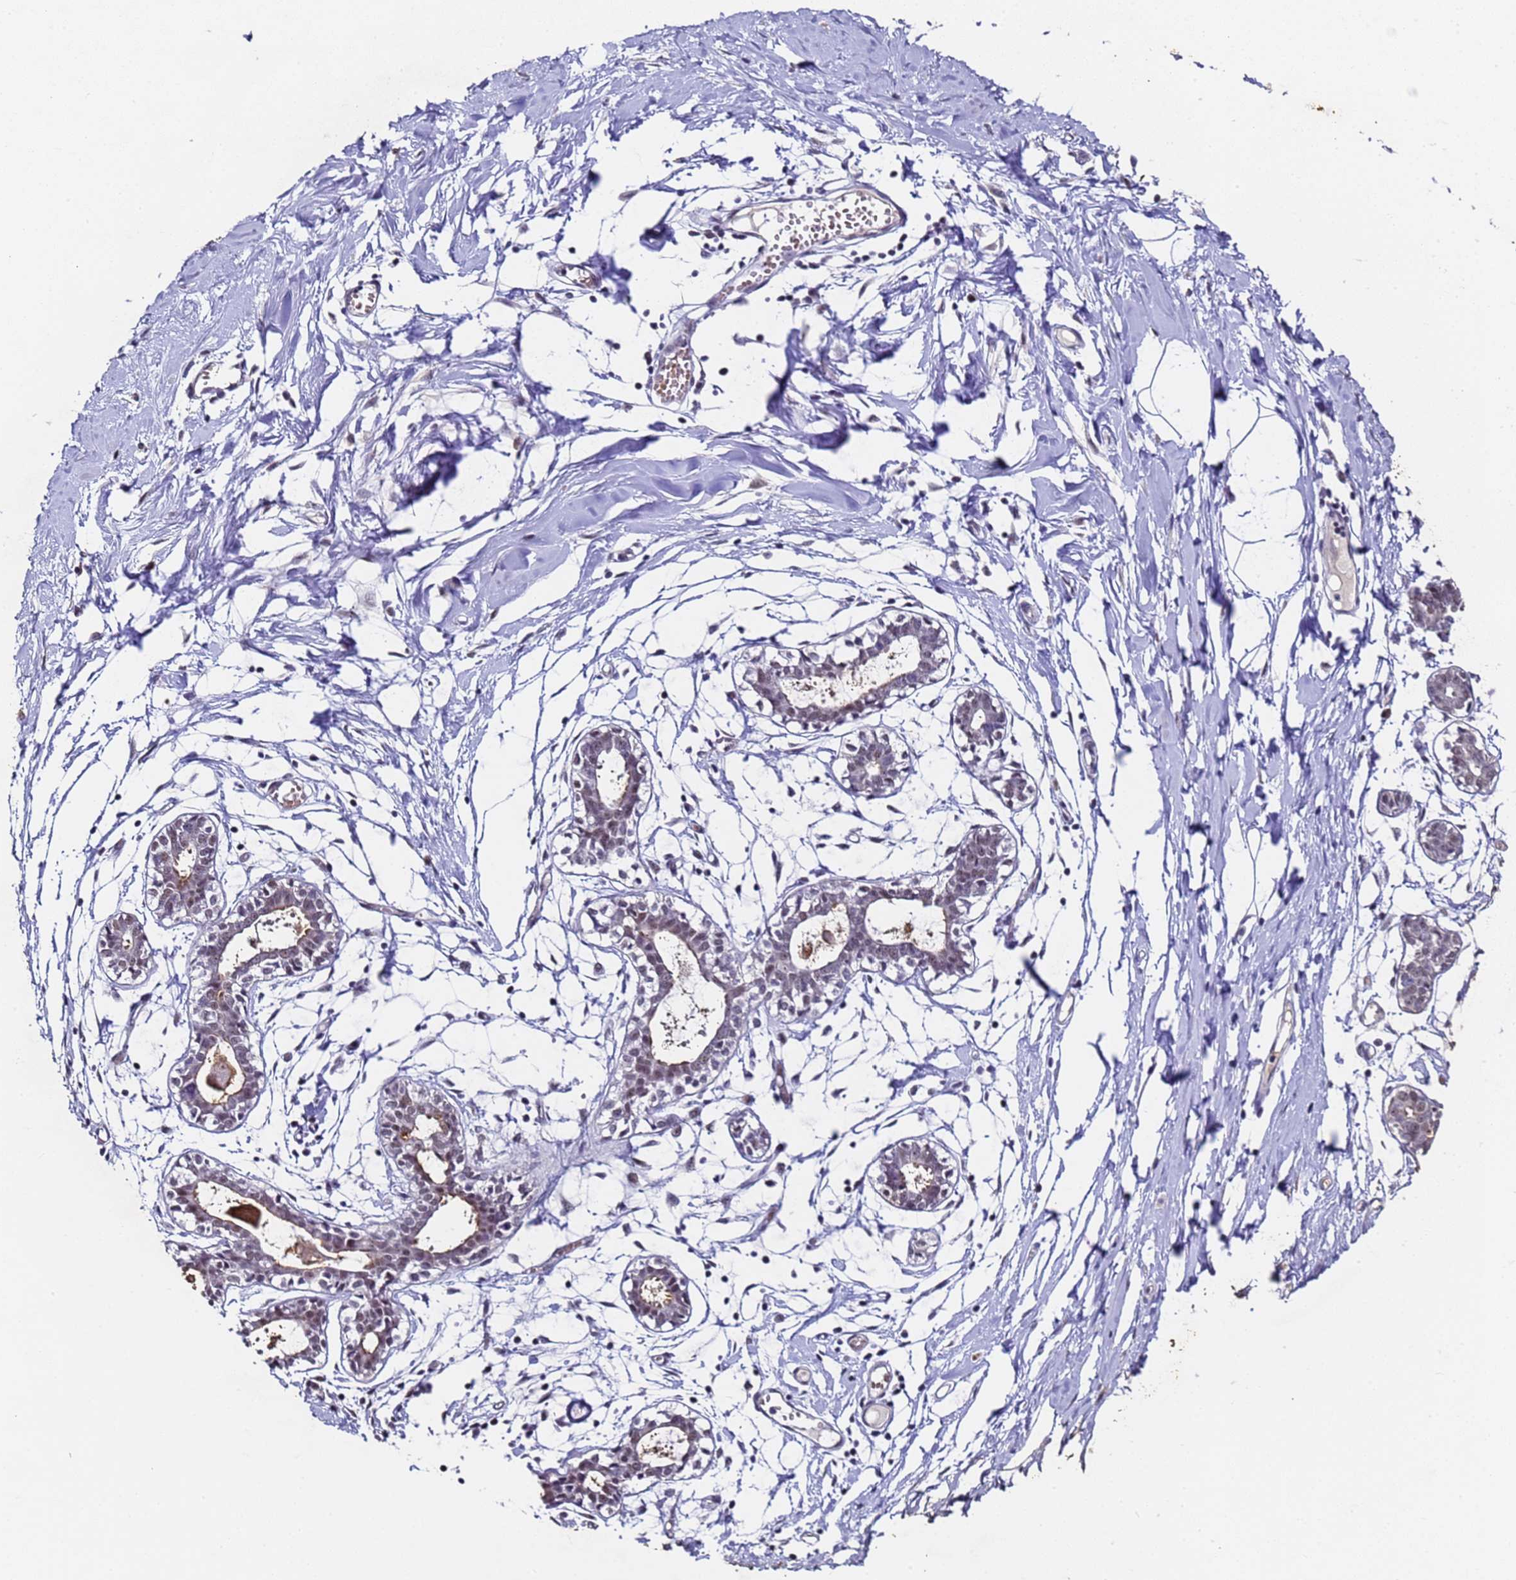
{"staining": {"intensity": "negative", "quantity": "none", "location": "none"}, "tissue": "breast", "cell_type": "Adipocytes", "image_type": "normal", "snomed": [{"axis": "morphology", "description": "Normal tissue, NOS"}, {"axis": "topography", "description": "Breast"}], "caption": "Micrograph shows no significant protein positivity in adipocytes of benign breast. (DAB immunohistochemistry, high magnification).", "gene": "FNBP4", "patient": {"sex": "female", "age": 27}}